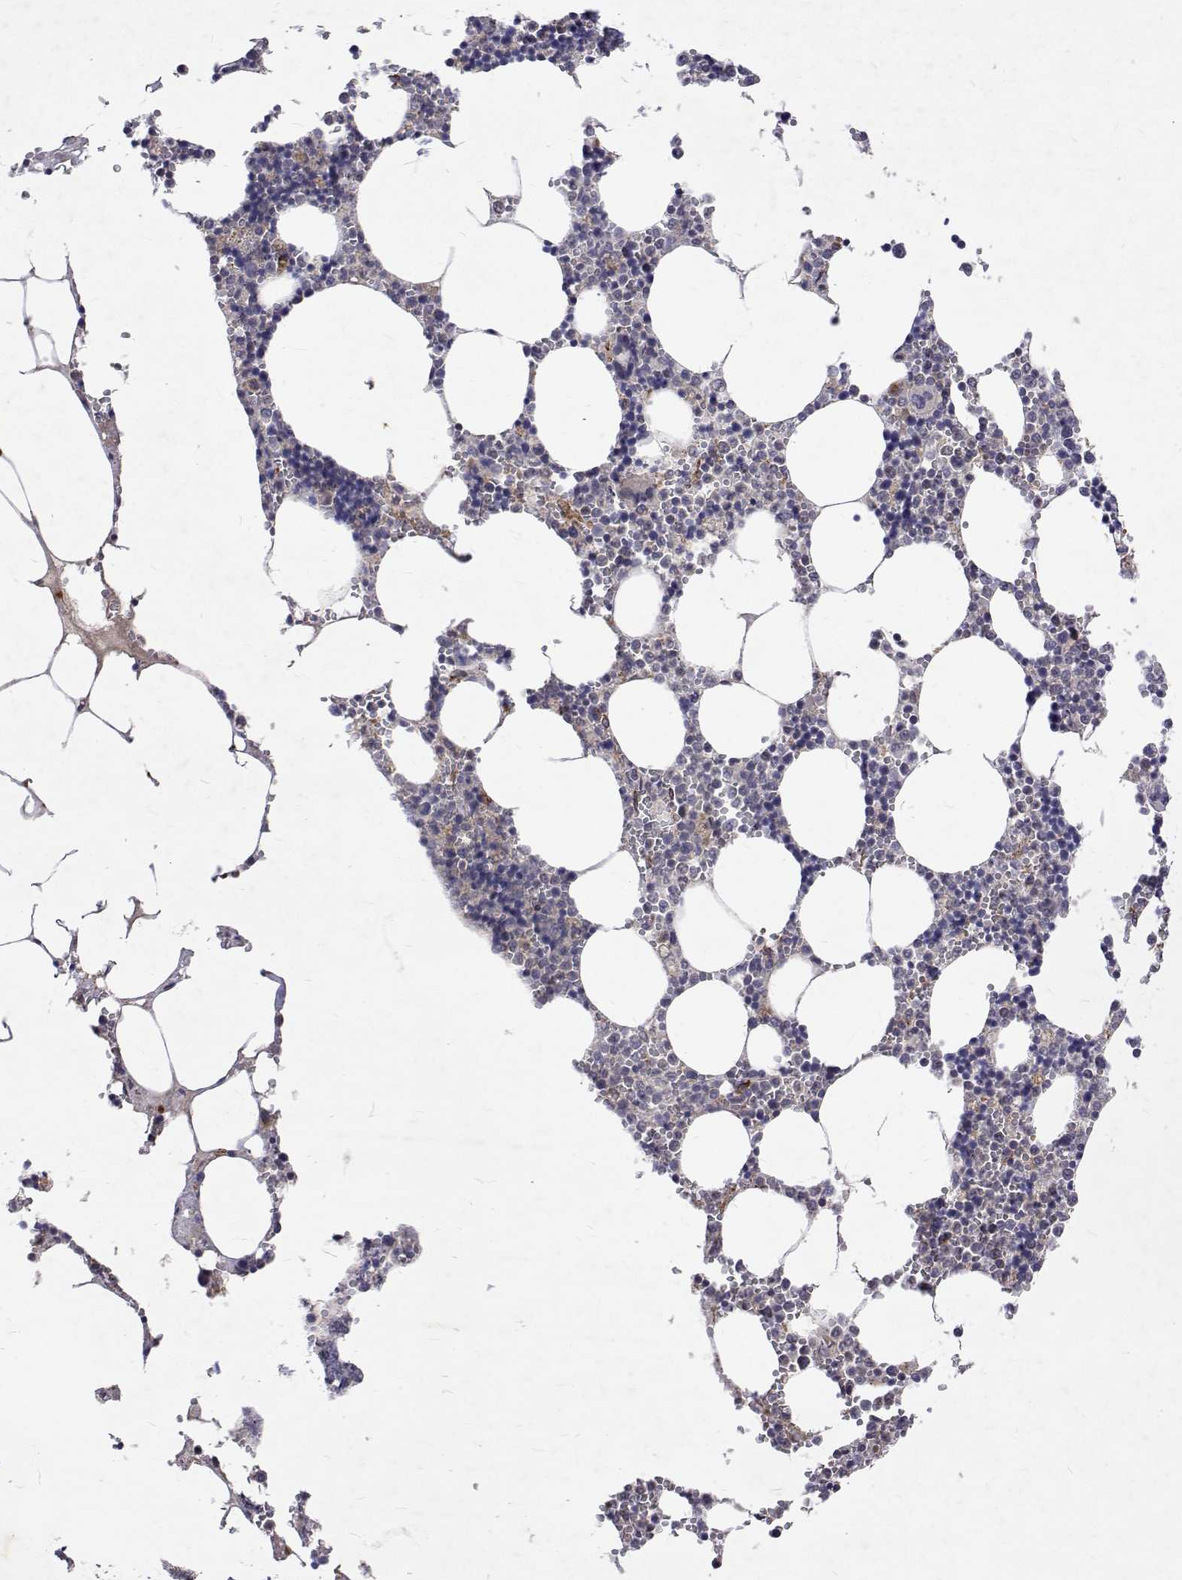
{"staining": {"intensity": "negative", "quantity": "none", "location": "none"}, "tissue": "bone marrow", "cell_type": "Hematopoietic cells", "image_type": "normal", "snomed": [{"axis": "morphology", "description": "Normal tissue, NOS"}, {"axis": "topography", "description": "Bone marrow"}], "caption": "Human bone marrow stained for a protein using immunohistochemistry exhibits no staining in hematopoietic cells.", "gene": "ALKBH8", "patient": {"sex": "male", "age": 54}}